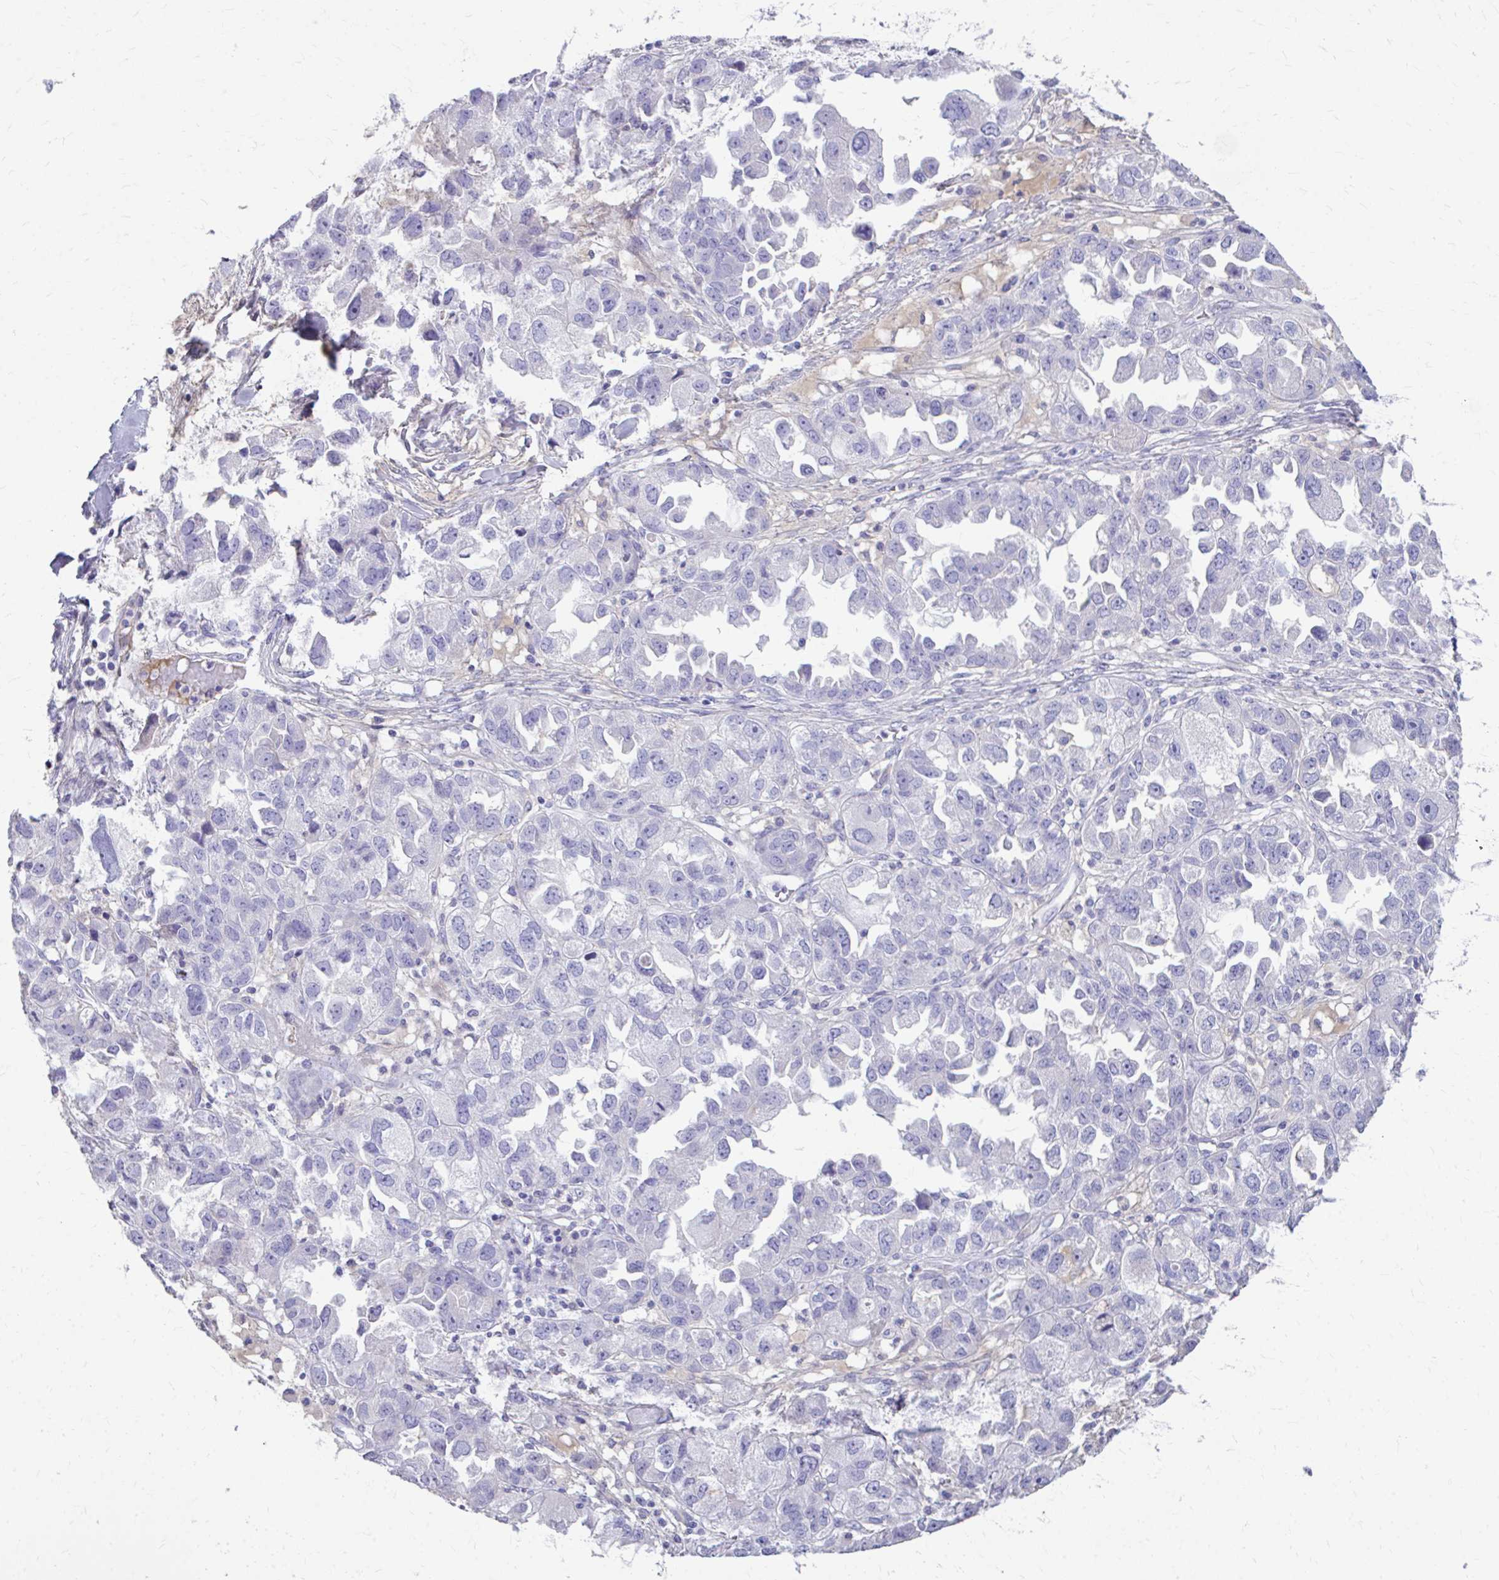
{"staining": {"intensity": "negative", "quantity": "none", "location": "none"}, "tissue": "ovarian cancer", "cell_type": "Tumor cells", "image_type": "cancer", "snomed": [{"axis": "morphology", "description": "Cystadenocarcinoma, serous, NOS"}, {"axis": "topography", "description": "Ovary"}], "caption": "The photomicrograph shows no significant staining in tumor cells of ovarian cancer (serous cystadenocarcinoma).", "gene": "CFH", "patient": {"sex": "female", "age": 84}}